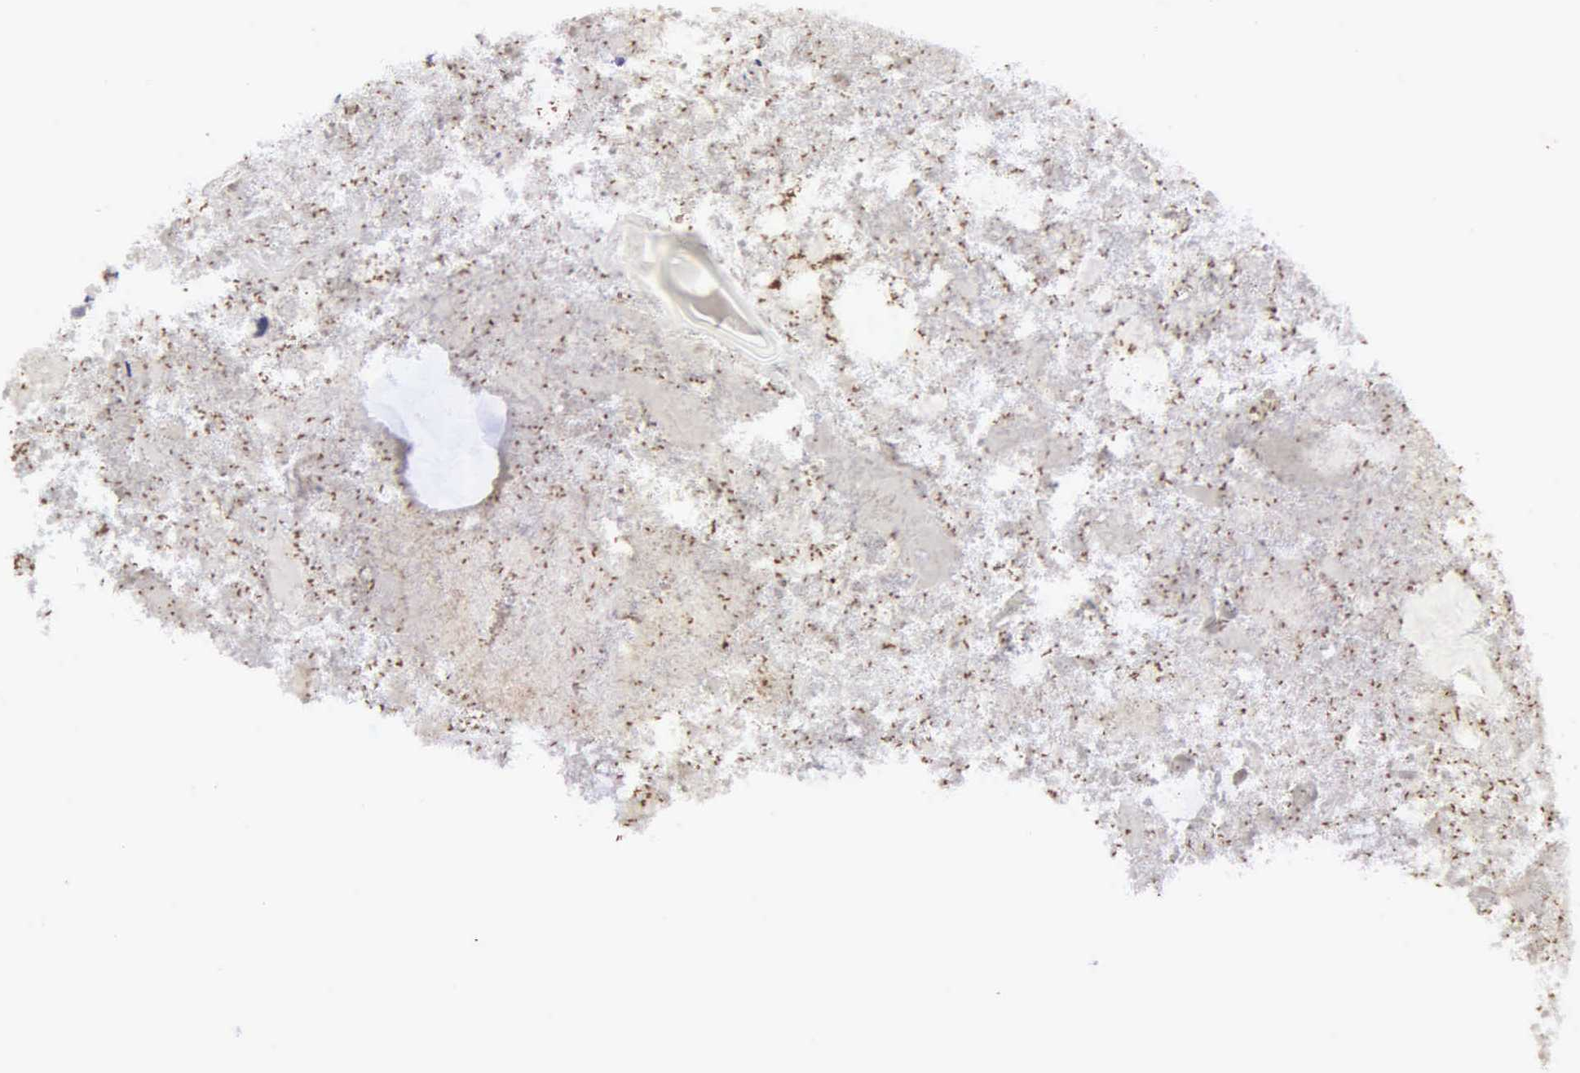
{"staining": {"intensity": "negative", "quantity": "none", "location": "none"}, "tissue": "appendix", "cell_type": "Glandular cells", "image_type": "normal", "snomed": [{"axis": "morphology", "description": "Normal tissue, NOS"}, {"axis": "topography", "description": "Appendix"}], "caption": "Immunohistochemistry histopathology image of unremarkable appendix: human appendix stained with DAB demonstrates no significant protein positivity in glandular cells.", "gene": "LIN52", "patient": {"sex": "female", "age": 82}}